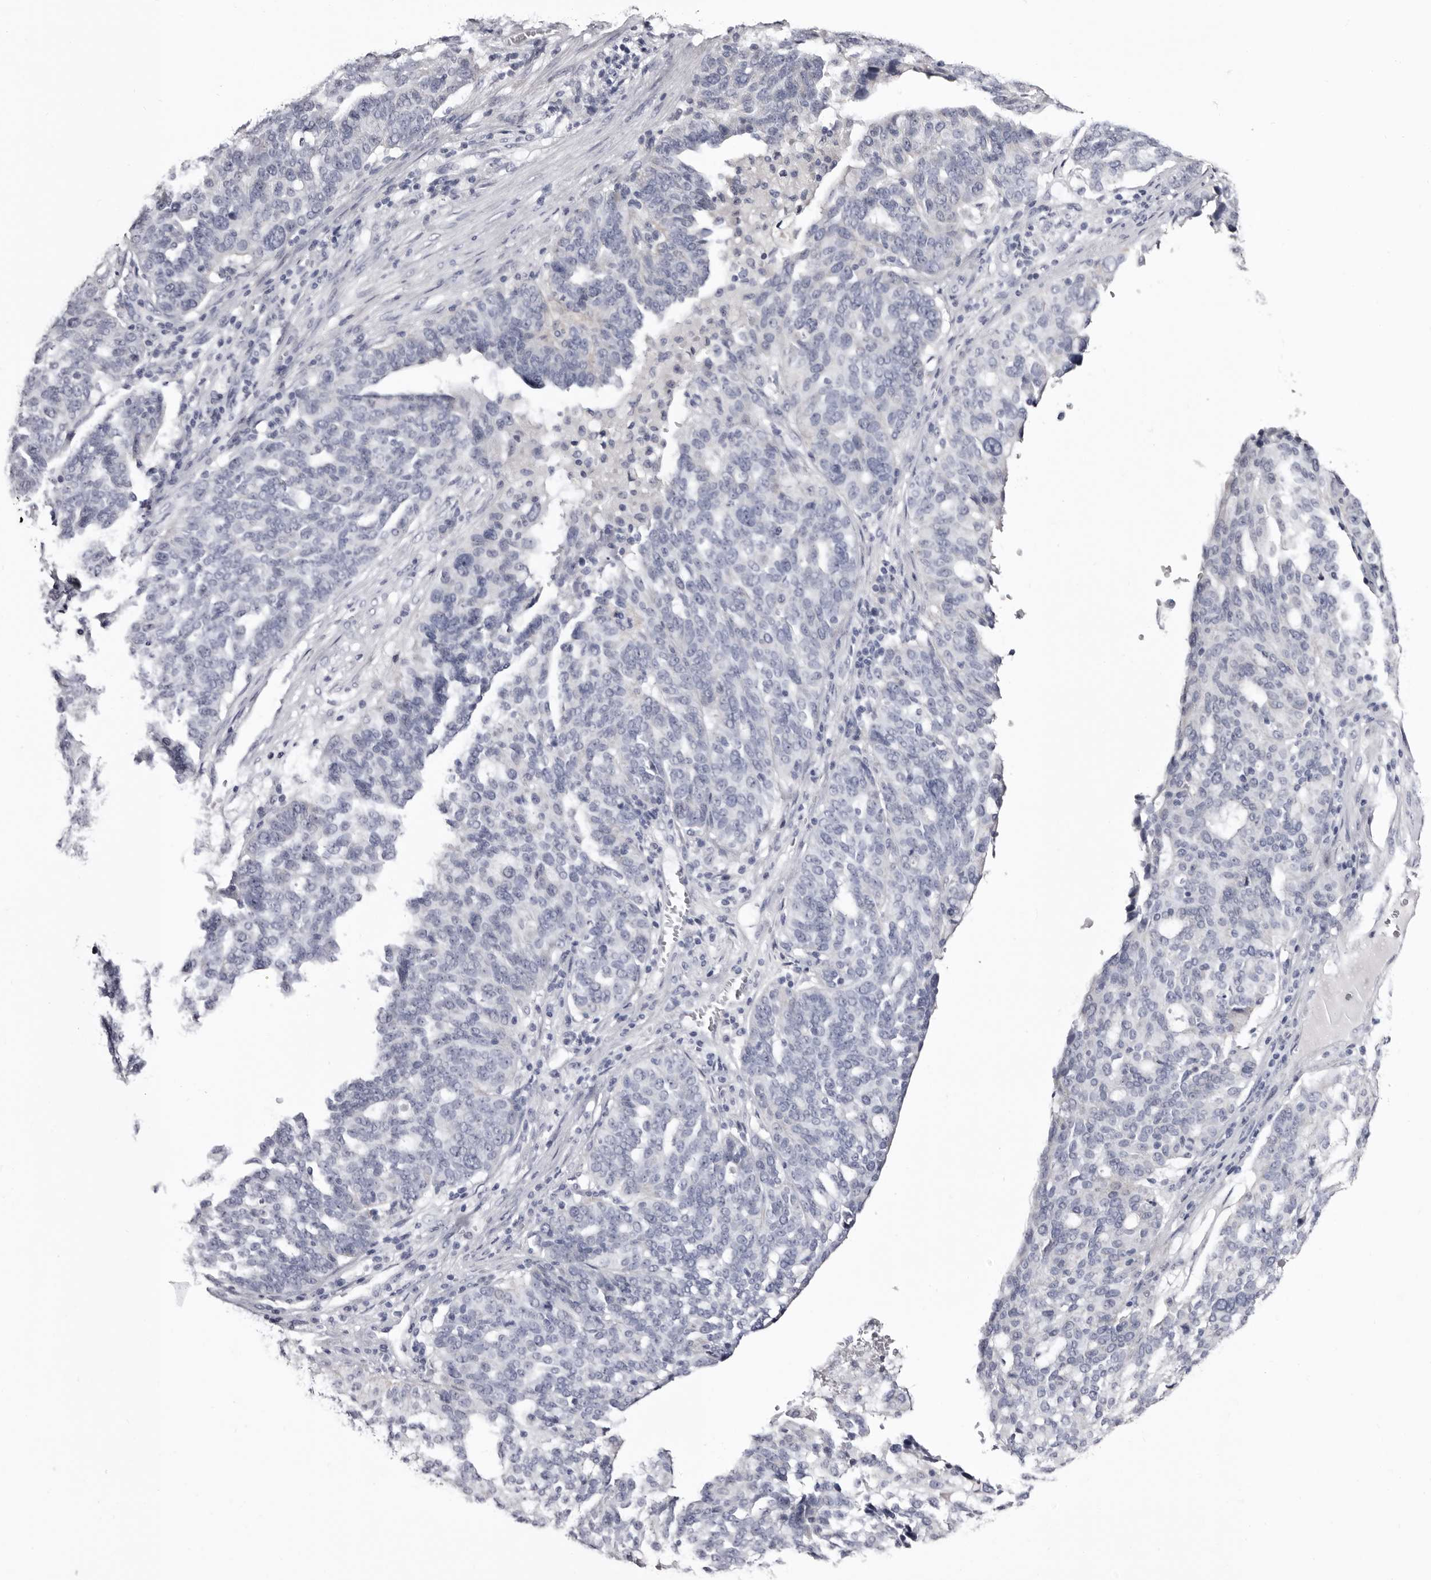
{"staining": {"intensity": "negative", "quantity": "none", "location": "none"}, "tissue": "ovarian cancer", "cell_type": "Tumor cells", "image_type": "cancer", "snomed": [{"axis": "morphology", "description": "Cystadenocarcinoma, serous, NOS"}, {"axis": "topography", "description": "Ovary"}], "caption": "Tumor cells show no significant staining in serous cystadenocarcinoma (ovarian).", "gene": "CASQ1", "patient": {"sex": "female", "age": 59}}